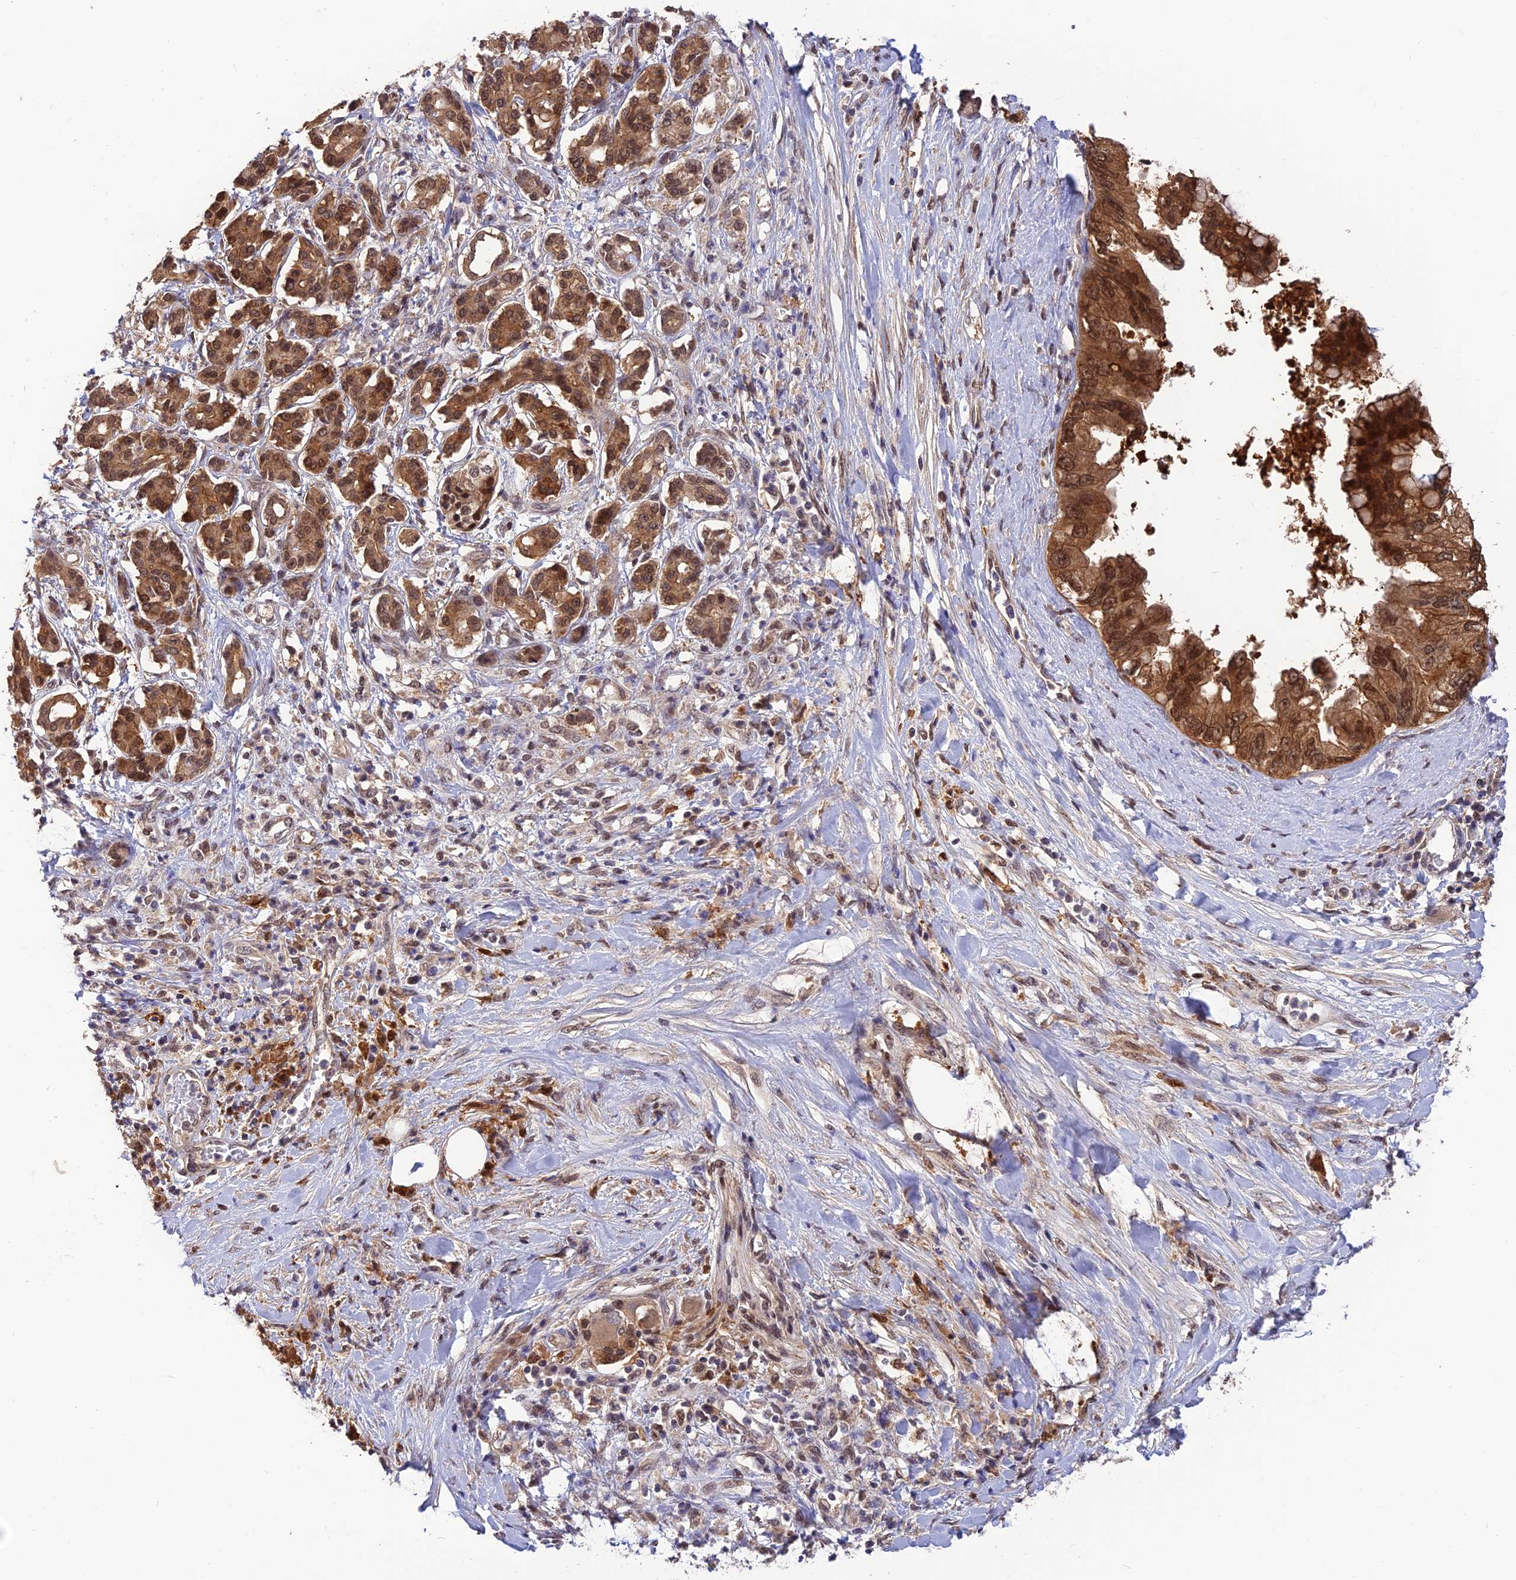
{"staining": {"intensity": "moderate", "quantity": ">75%", "location": "cytoplasmic/membranous,nuclear"}, "tissue": "pancreatic cancer", "cell_type": "Tumor cells", "image_type": "cancer", "snomed": [{"axis": "morphology", "description": "Adenocarcinoma, NOS"}, {"axis": "topography", "description": "Pancreas"}], "caption": "Pancreatic adenocarcinoma was stained to show a protein in brown. There is medium levels of moderate cytoplasmic/membranous and nuclear expression in approximately >75% of tumor cells.", "gene": "MNS1", "patient": {"sex": "female", "age": 56}}